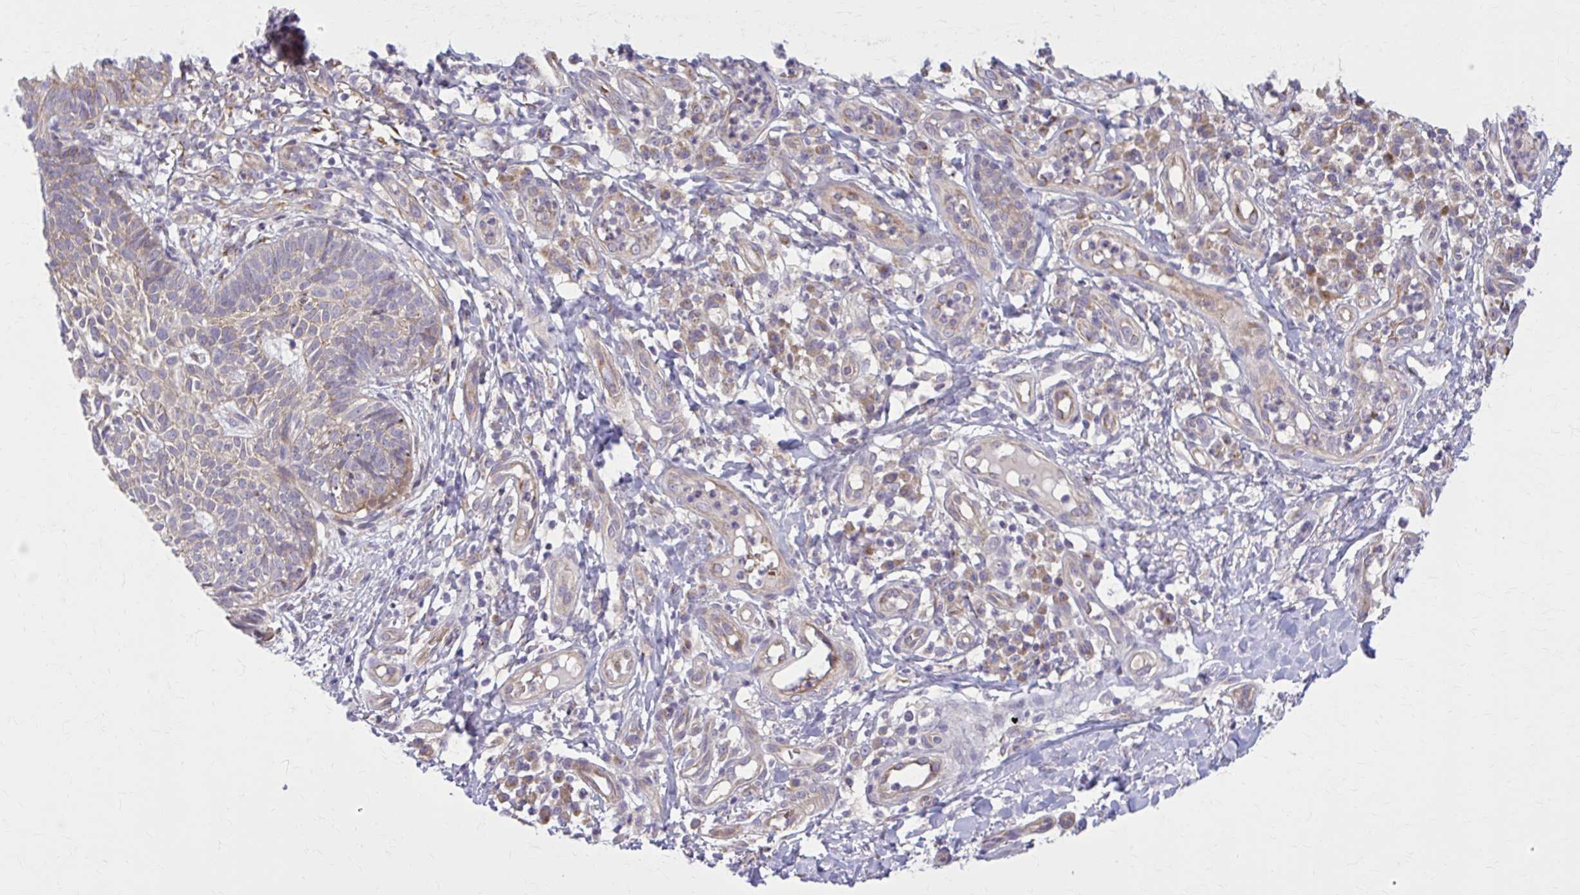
{"staining": {"intensity": "moderate", "quantity": "<25%", "location": "cytoplasmic/membranous"}, "tissue": "skin cancer", "cell_type": "Tumor cells", "image_type": "cancer", "snomed": [{"axis": "morphology", "description": "Basal cell carcinoma"}, {"axis": "topography", "description": "Skin"}, {"axis": "topography", "description": "Skin of leg"}], "caption": "Immunohistochemistry (IHC) staining of skin basal cell carcinoma, which shows low levels of moderate cytoplasmic/membranous staining in approximately <25% of tumor cells indicating moderate cytoplasmic/membranous protein expression. The staining was performed using DAB (brown) for protein detection and nuclei were counterstained in hematoxylin (blue).", "gene": "SNF8", "patient": {"sex": "female", "age": 87}}